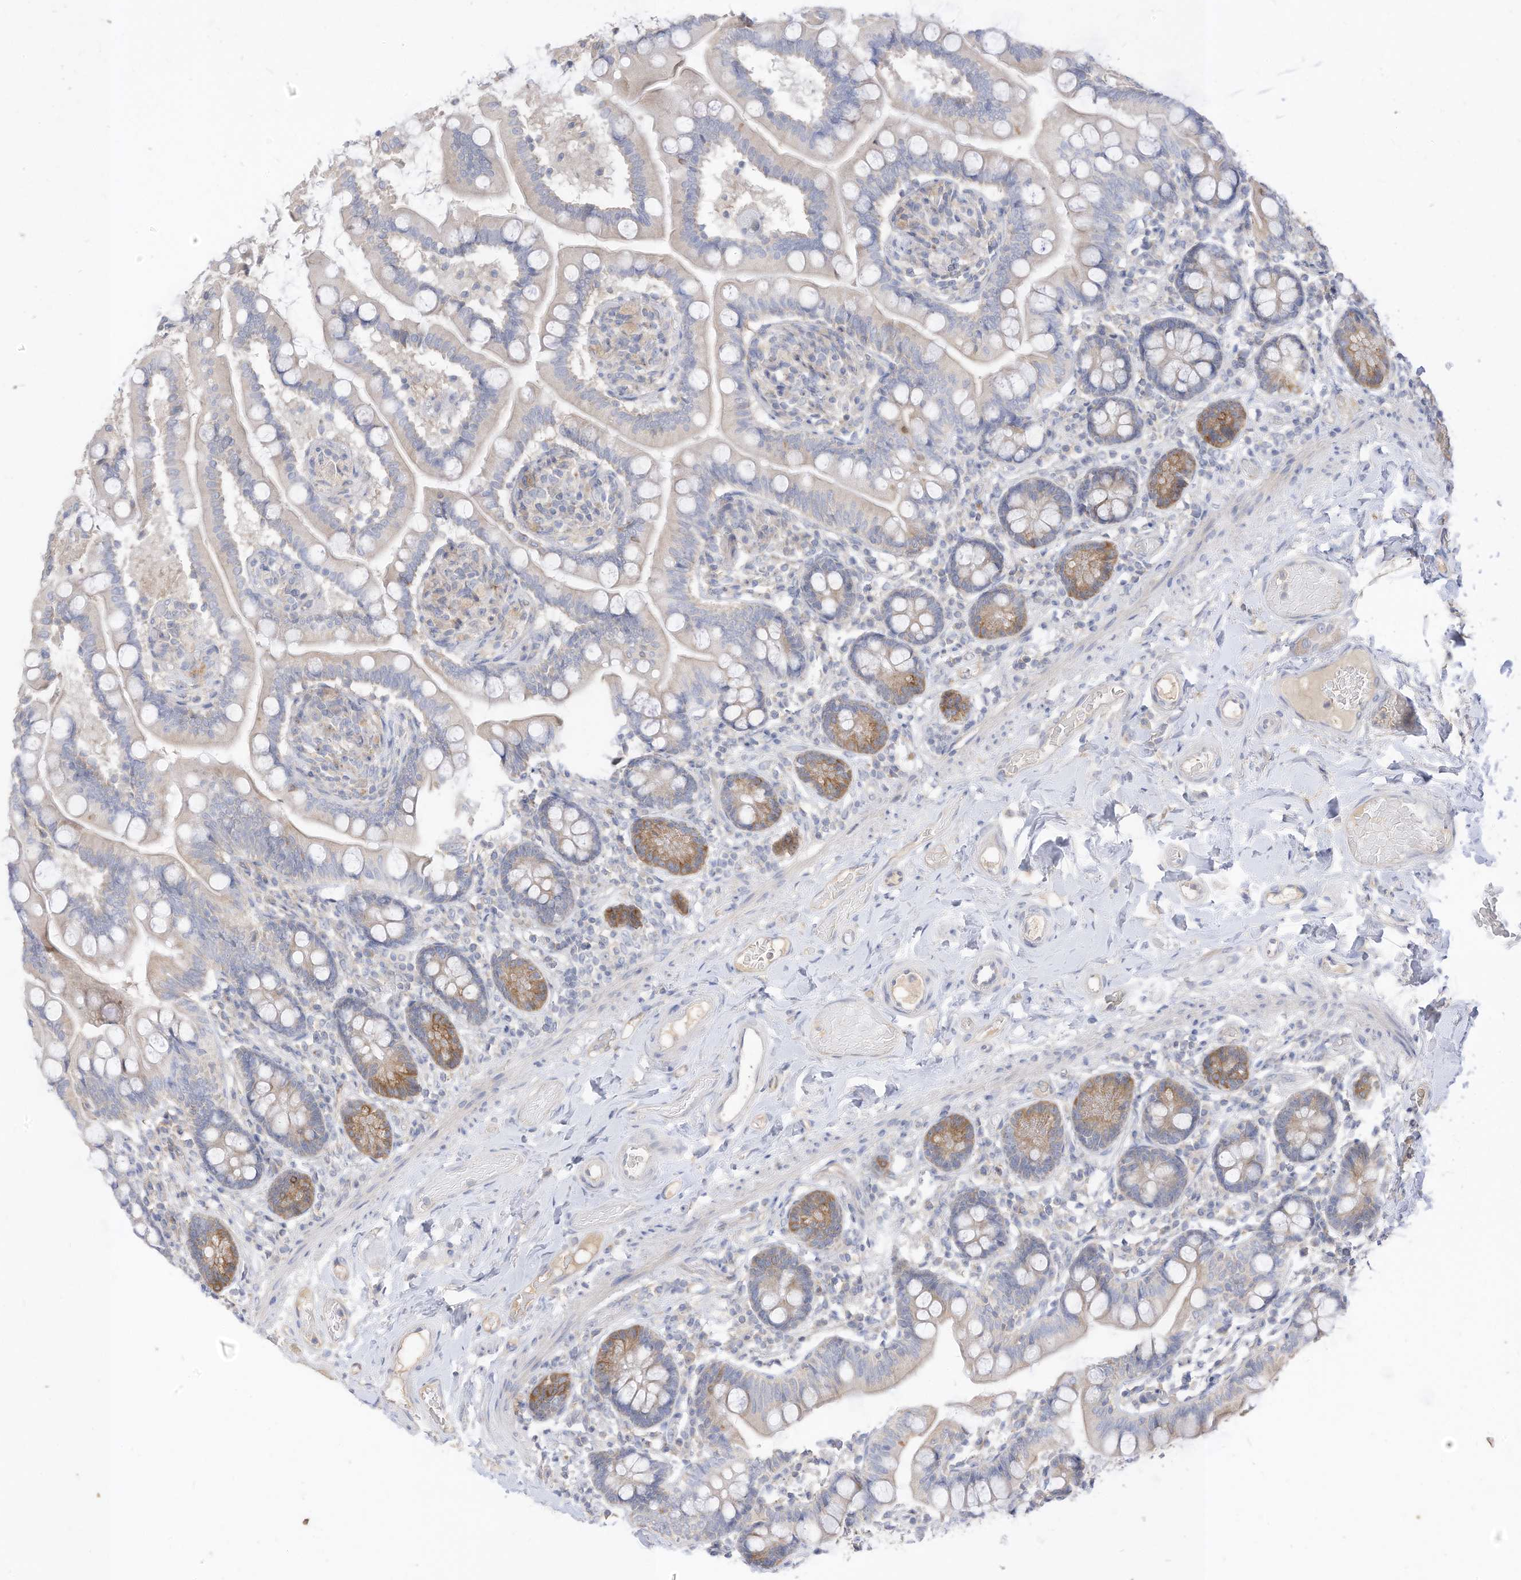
{"staining": {"intensity": "moderate", "quantity": "<25%", "location": "cytoplasmic/membranous"}, "tissue": "small intestine", "cell_type": "Glandular cells", "image_type": "normal", "snomed": [{"axis": "morphology", "description": "Normal tissue, NOS"}, {"axis": "topography", "description": "Small intestine"}], "caption": "Glandular cells show moderate cytoplasmic/membranous staining in approximately <25% of cells in unremarkable small intestine. (DAB IHC, brown staining for protein, blue staining for nuclei).", "gene": "RASA2", "patient": {"sex": "female", "age": 64}}